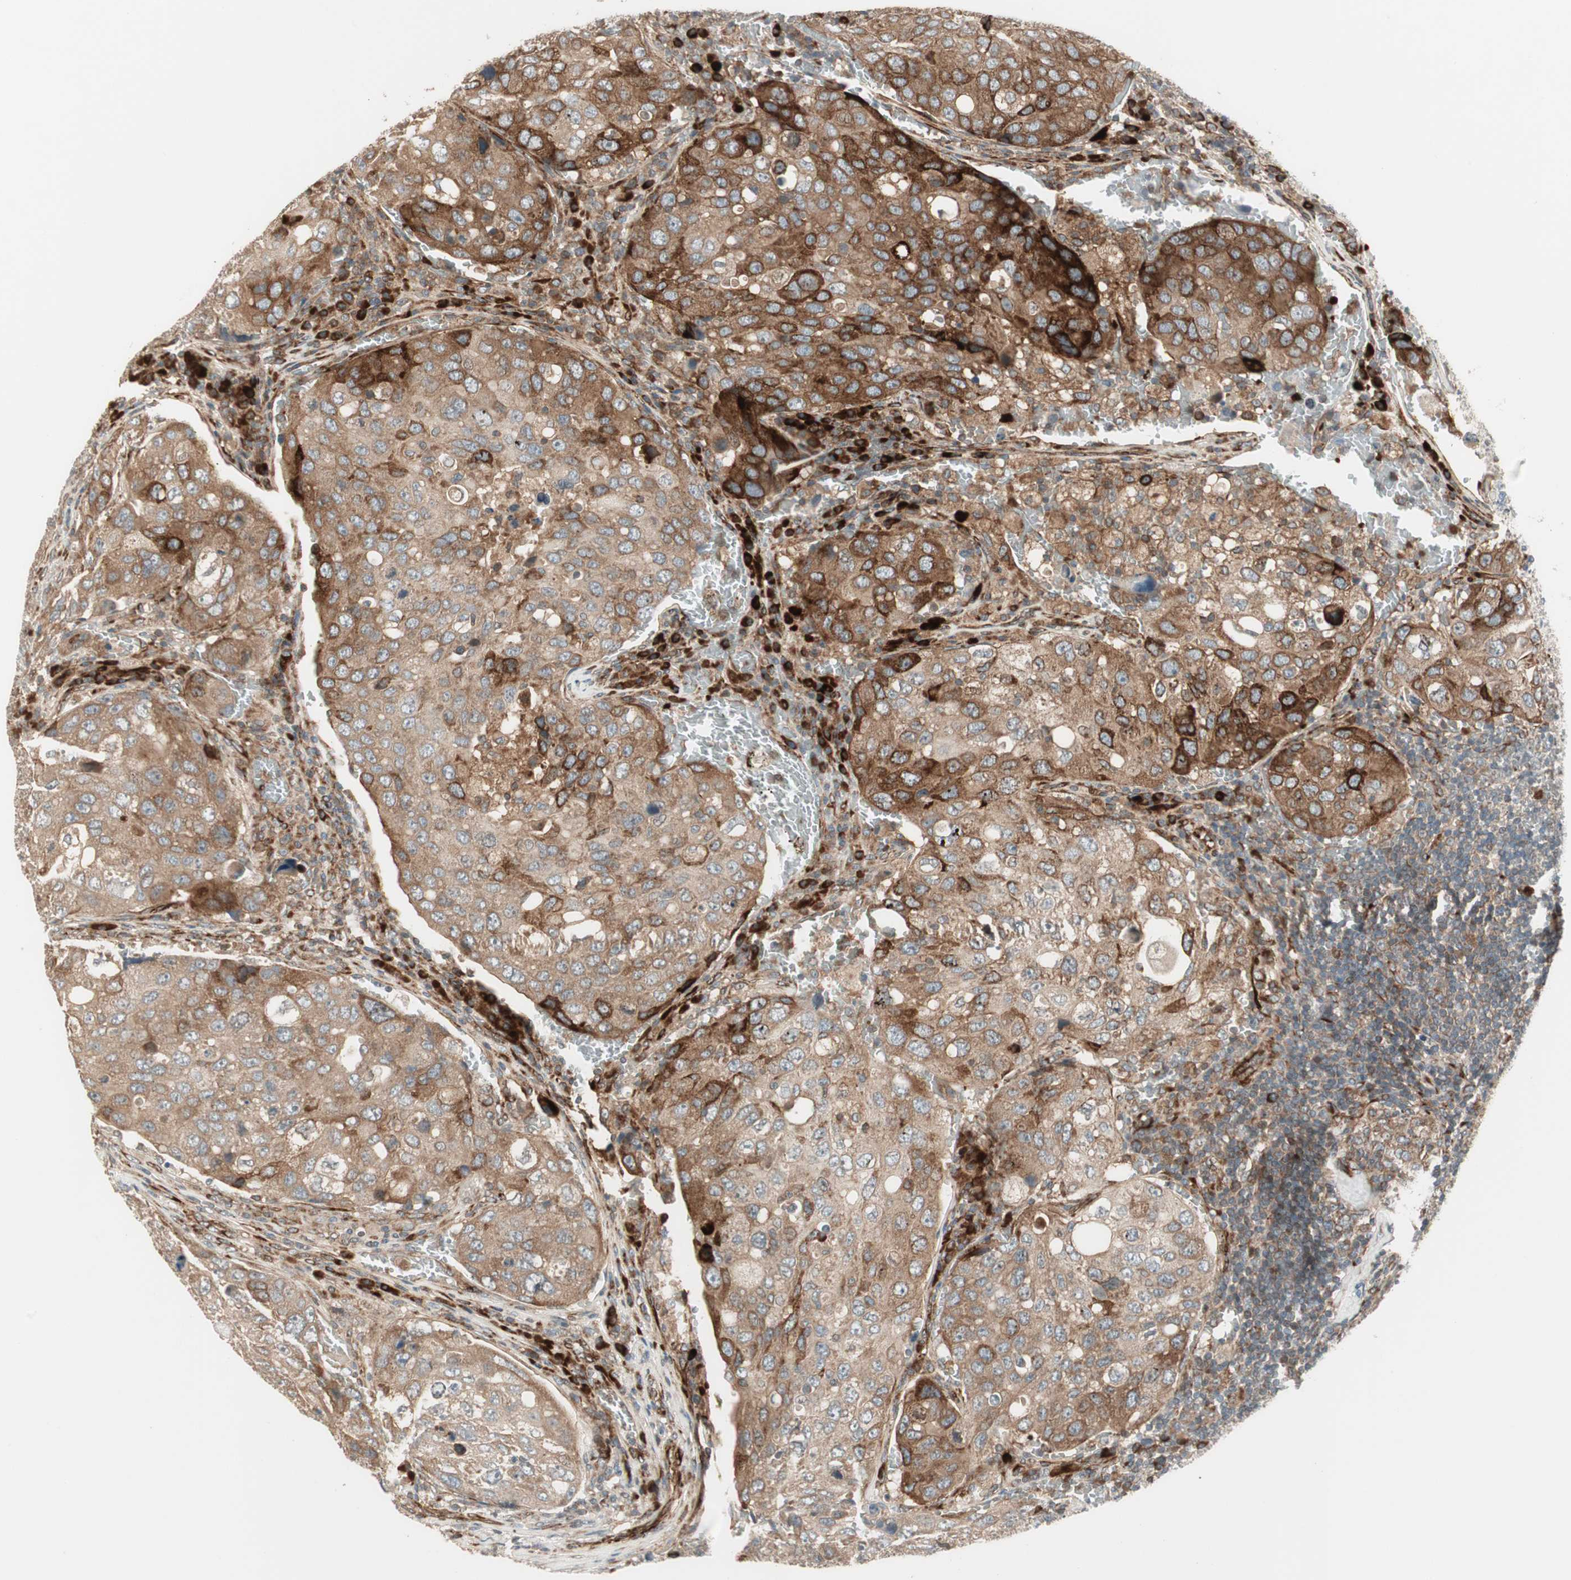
{"staining": {"intensity": "moderate", "quantity": ">75%", "location": "cytoplasmic/membranous"}, "tissue": "urothelial cancer", "cell_type": "Tumor cells", "image_type": "cancer", "snomed": [{"axis": "morphology", "description": "Urothelial carcinoma, High grade"}, {"axis": "topography", "description": "Lymph node"}, {"axis": "topography", "description": "Urinary bladder"}], "caption": "Immunohistochemistry (IHC) of human urothelial carcinoma (high-grade) exhibits medium levels of moderate cytoplasmic/membranous staining in approximately >75% of tumor cells. The staining was performed using DAB to visualize the protein expression in brown, while the nuclei were stained in blue with hematoxylin (Magnification: 20x).", "gene": "PPP2R5E", "patient": {"sex": "male", "age": 51}}